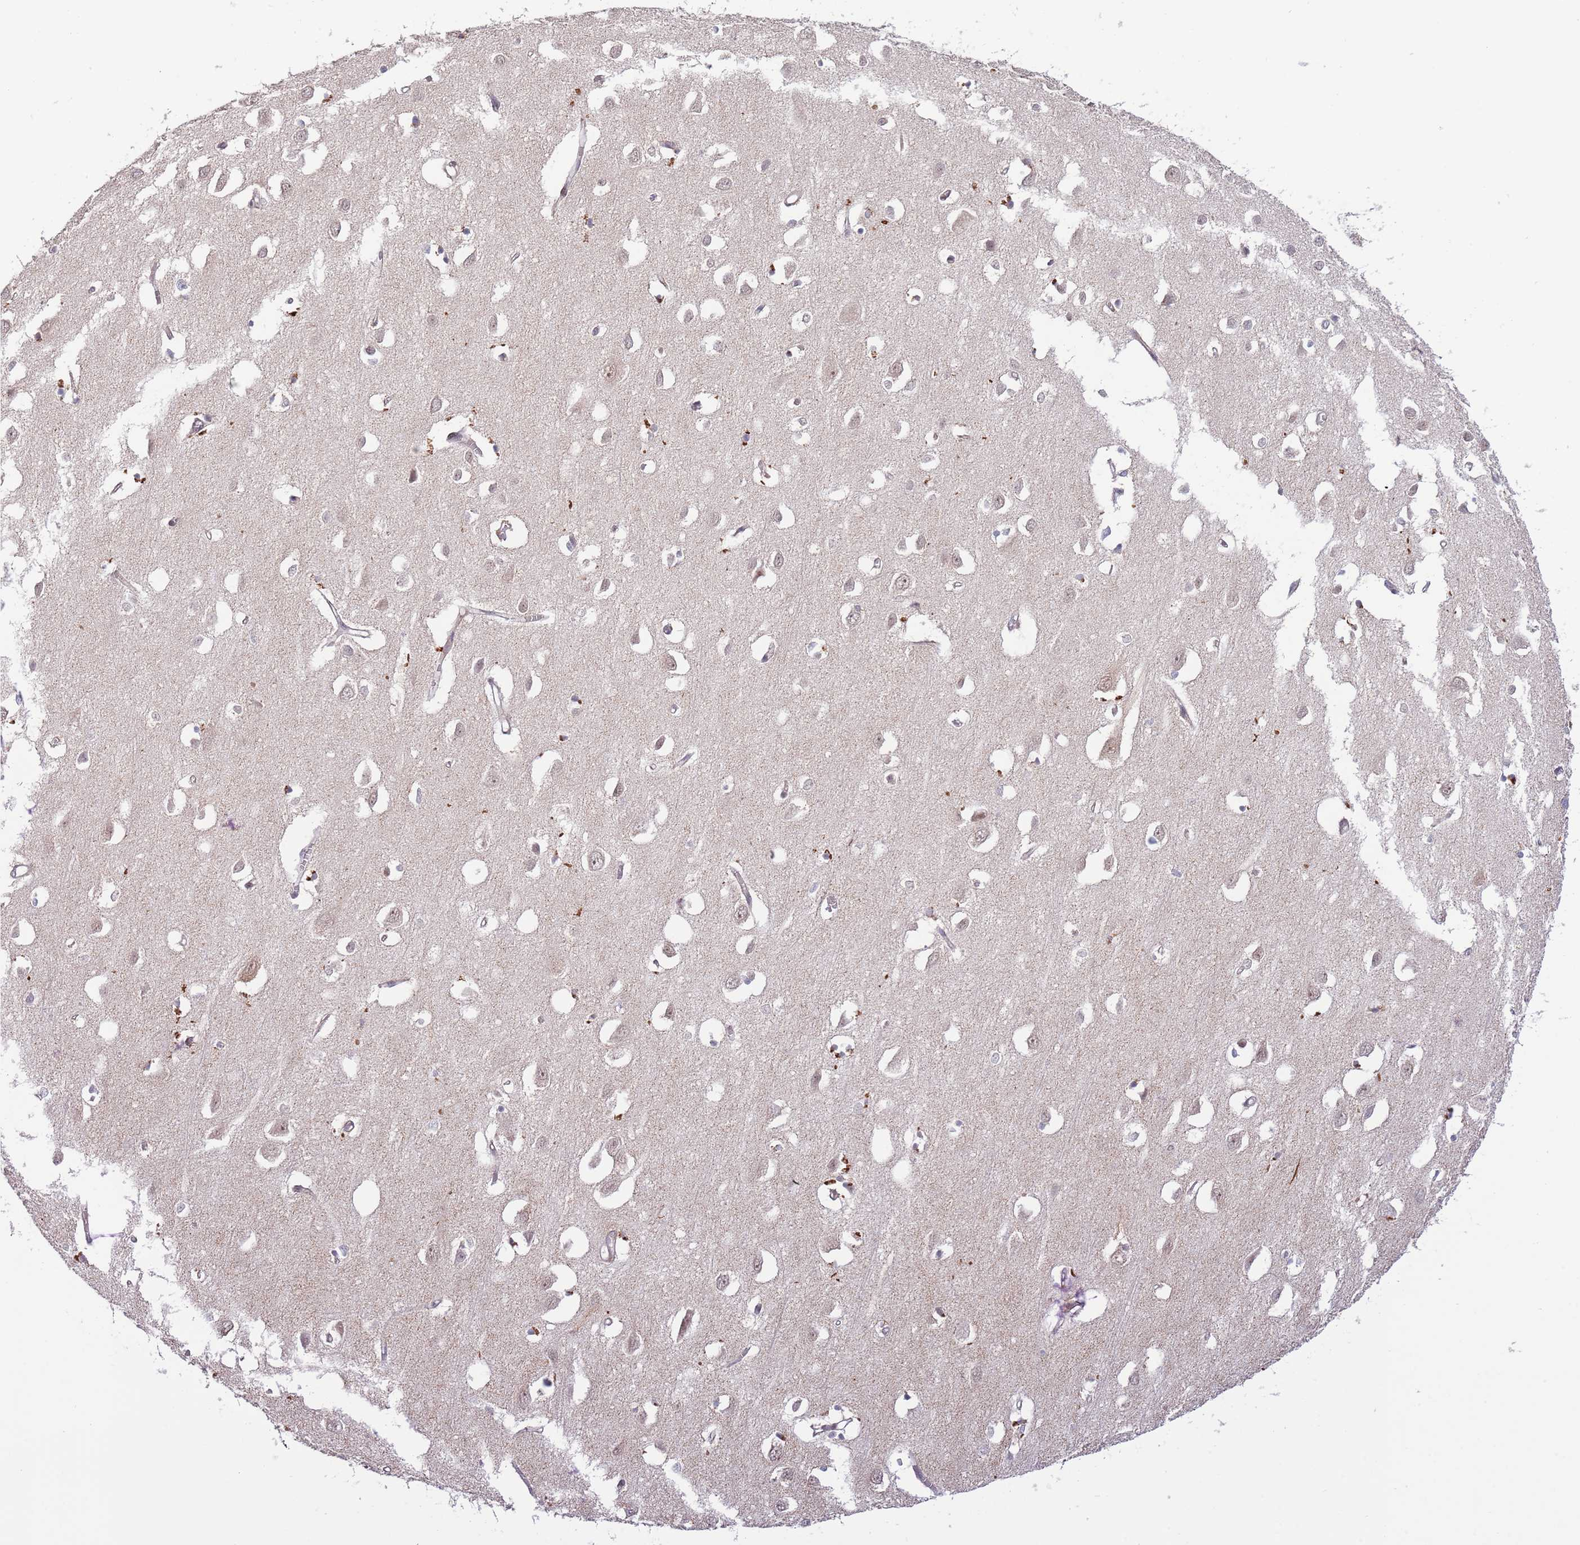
{"staining": {"intensity": "negative", "quantity": "none", "location": "none"}, "tissue": "cerebral cortex", "cell_type": "Endothelial cells", "image_type": "normal", "snomed": [{"axis": "morphology", "description": "Normal tissue, NOS"}, {"axis": "topography", "description": "Cerebral cortex"}], "caption": "This histopathology image is of benign cerebral cortex stained with immunohistochemistry to label a protein in brown with the nuclei are counter-stained blue. There is no staining in endothelial cells. (DAB (3,3'-diaminobenzidine) IHC with hematoxylin counter stain).", "gene": "PRR16", "patient": {"sex": "female", "age": 64}}